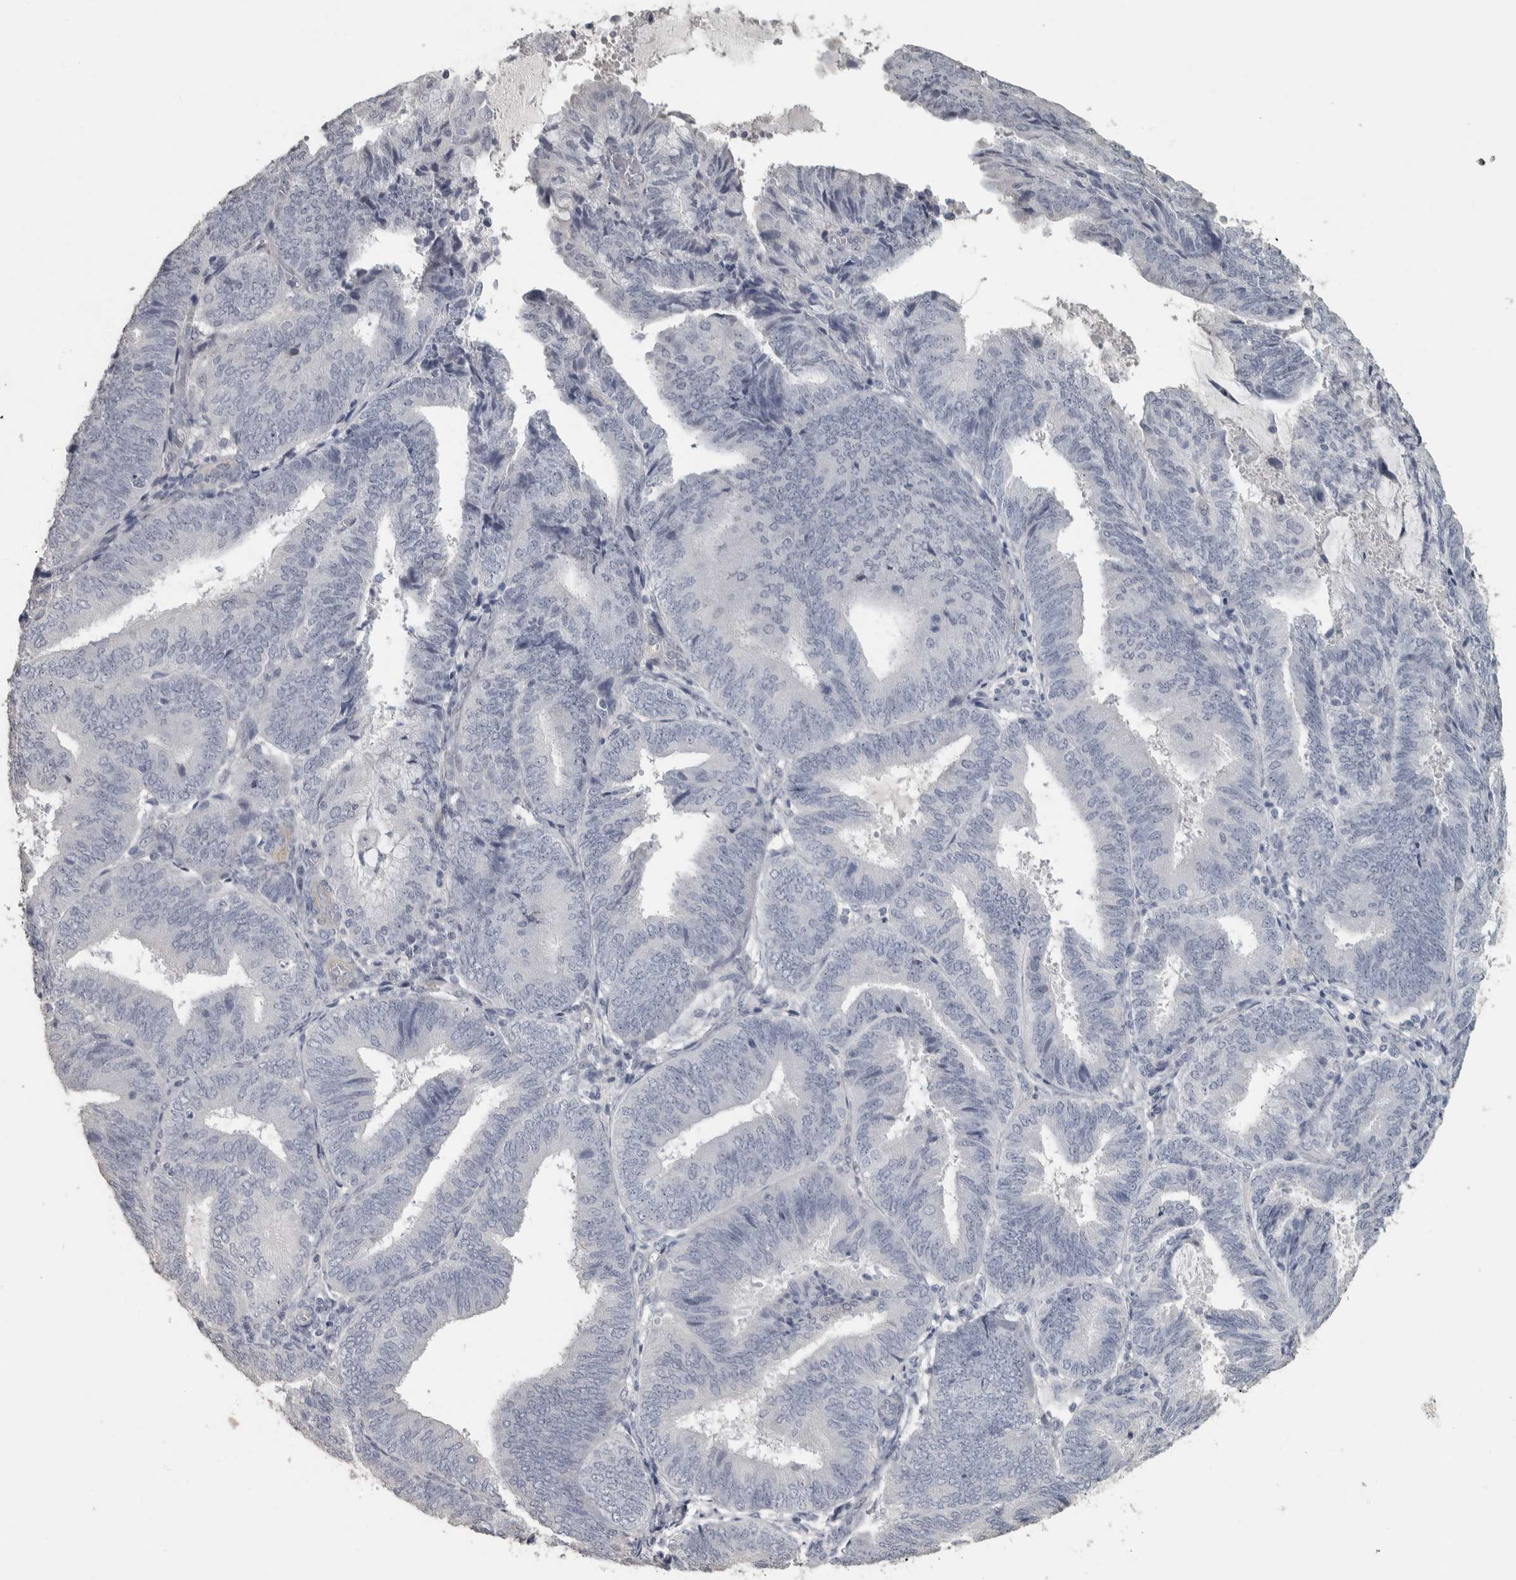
{"staining": {"intensity": "negative", "quantity": "none", "location": "none"}, "tissue": "endometrial cancer", "cell_type": "Tumor cells", "image_type": "cancer", "snomed": [{"axis": "morphology", "description": "Adenocarcinoma, NOS"}, {"axis": "topography", "description": "Endometrium"}], "caption": "Immunohistochemistry photomicrograph of neoplastic tissue: human adenocarcinoma (endometrial) stained with DAB (3,3'-diaminobenzidine) exhibits no significant protein staining in tumor cells.", "gene": "DCAF10", "patient": {"sex": "female", "age": 81}}